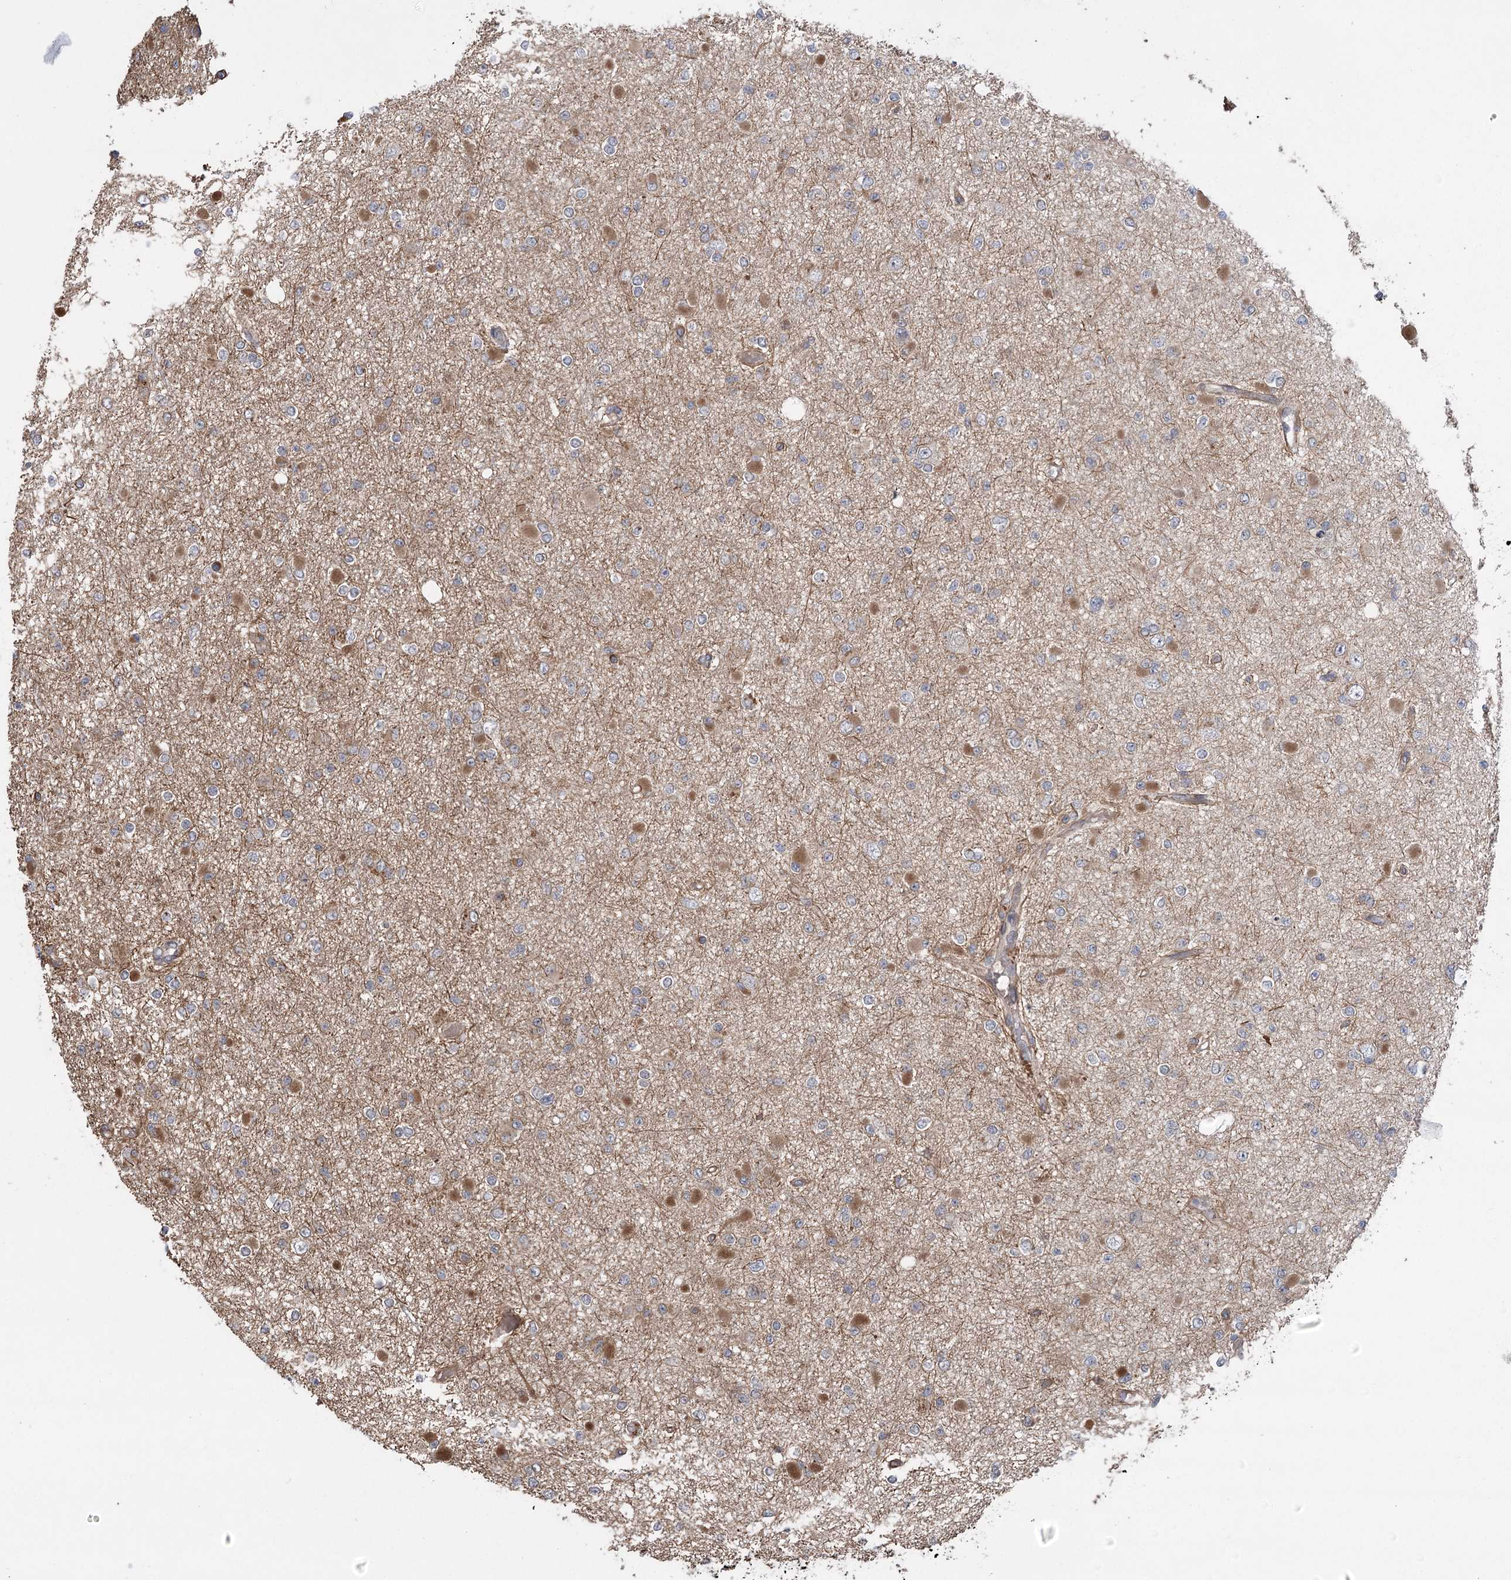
{"staining": {"intensity": "negative", "quantity": "none", "location": "none"}, "tissue": "glioma", "cell_type": "Tumor cells", "image_type": "cancer", "snomed": [{"axis": "morphology", "description": "Glioma, malignant, Low grade"}, {"axis": "topography", "description": "Brain"}], "caption": "The immunohistochemistry micrograph has no significant expression in tumor cells of glioma tissue.", "gene": "RWDD4", "patient": {"sex": "female", "age": 22}}